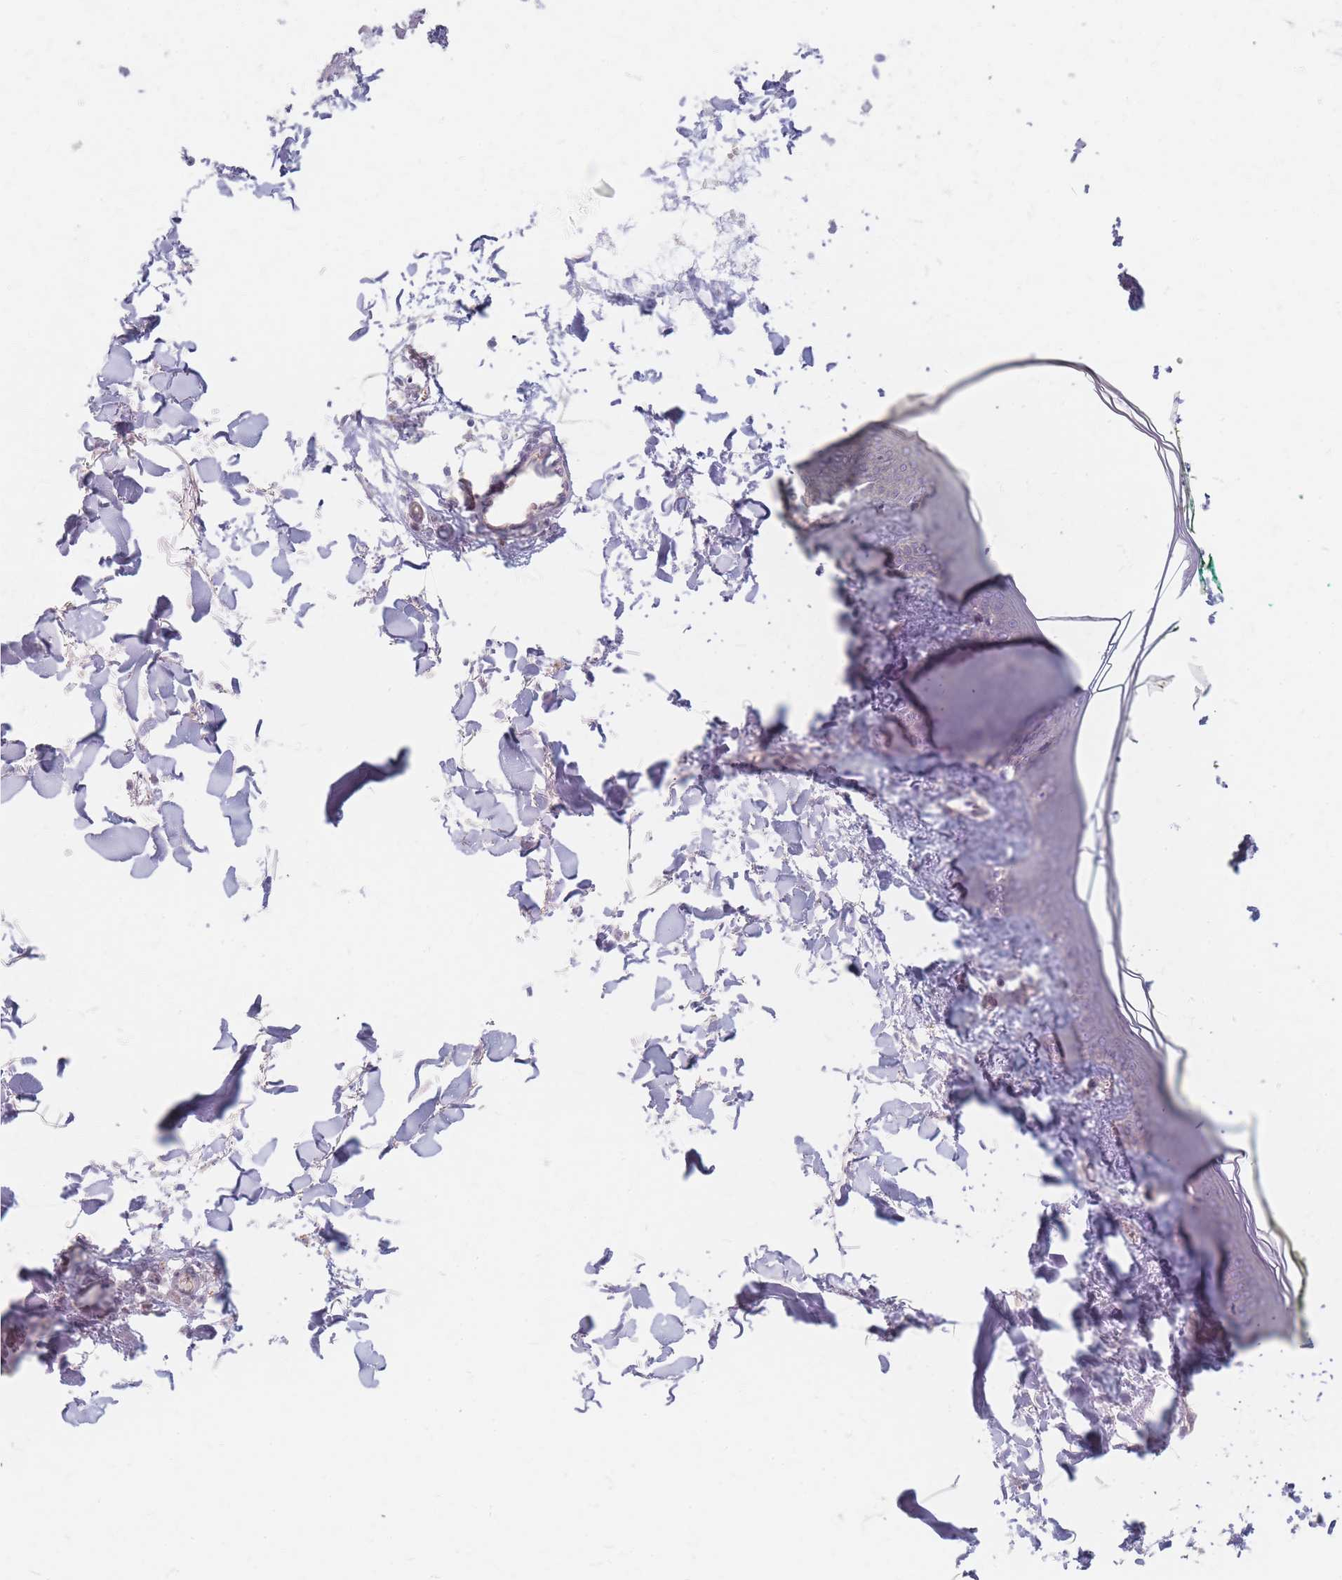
{"staining": {"intensity": "negative", "quantity": "none", "location": "none"}, "tissue": "skin", "cell_type": "Fibroblasts", "image_type": "normal", "snomed": [{"axis": "morphology", "description": "Normal tissue, NOS"}, {"axis": "topography", "description": "Skin"}], "caption": "This micrograph is of normal skin stained with immunohistochemistry to label a protein in brown with the nuclei are counter-stained blue. There is no staining in fibroblasts. Nuclei are stained in blue.", "gene": "CHCHD7", "patient": {"sex": "female", "age": 34}}